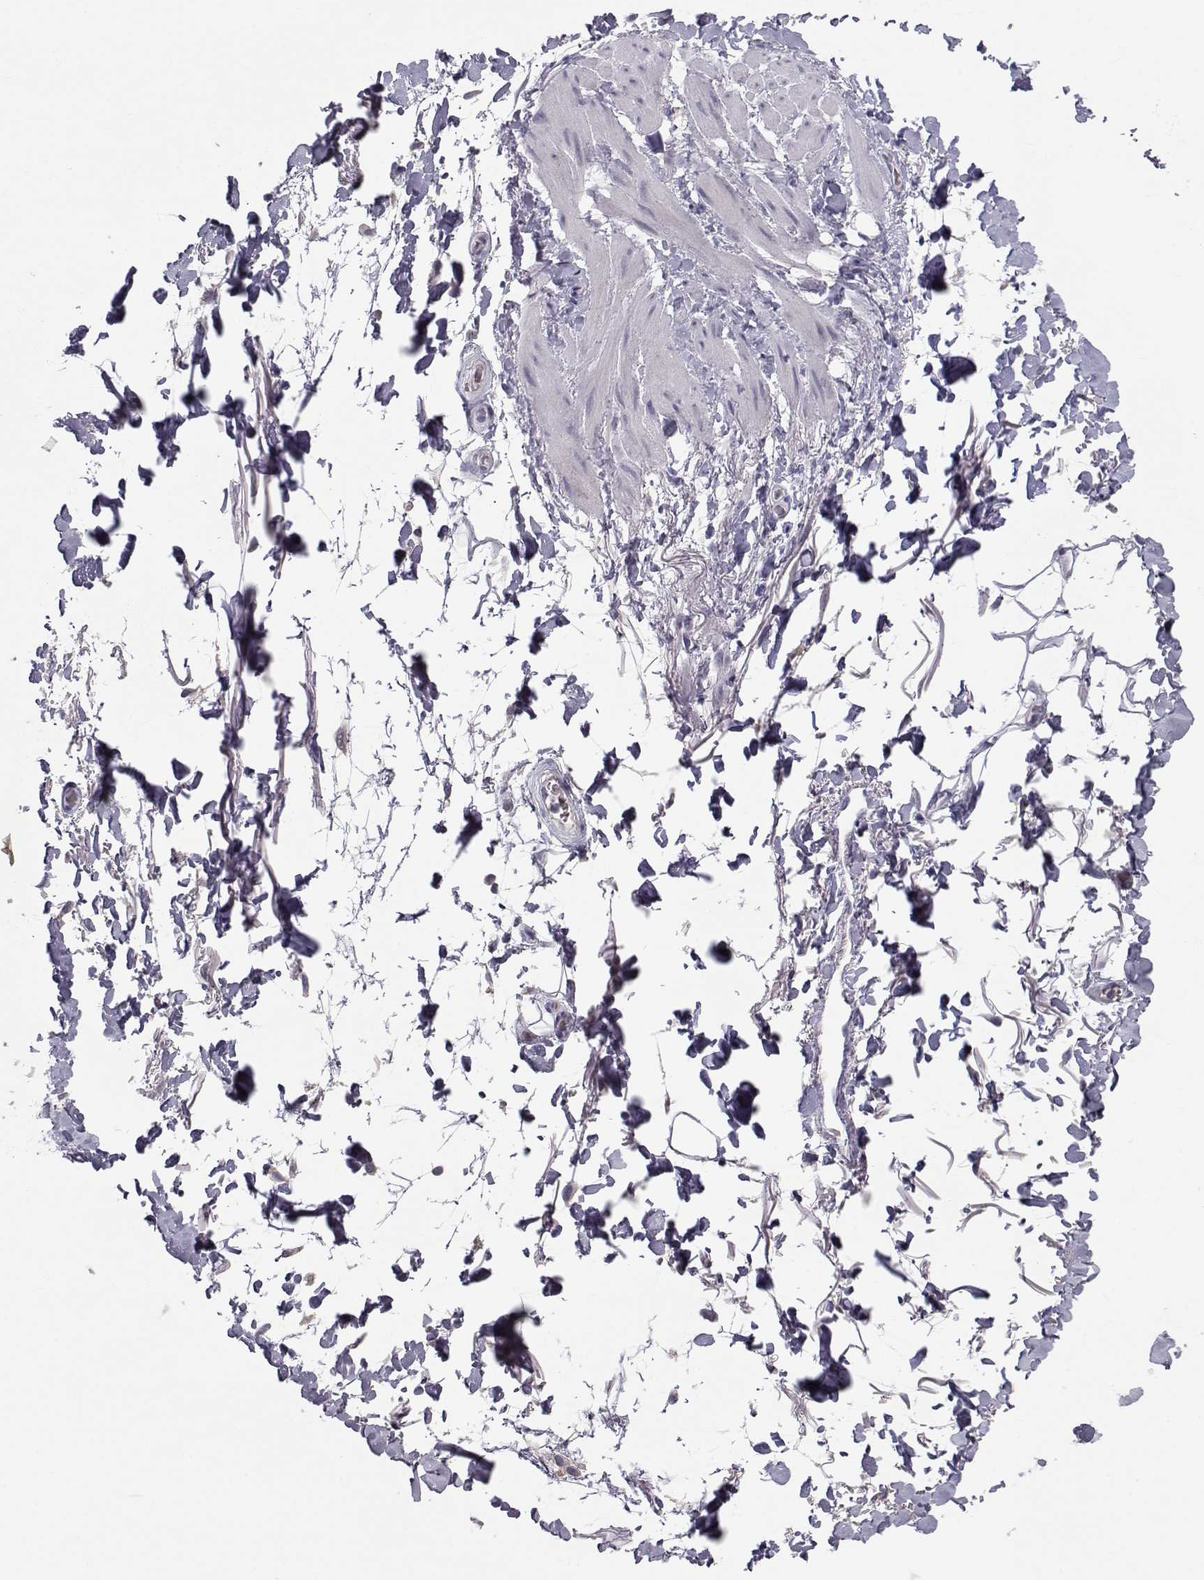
{"staining": {"intensity": "negative", "quantity": "none", "location": "none"}, "tissue": "adipose tissue", "cell_type": "Adipocytes", "image_type": "normal", "snomed": [{"axis": "morphology", "description": "Normal tissue, NOS"}, {"axis": "topography", "description": "Anal"}, {"axis": "topography", "description": "Peripheral nerve tissue"}], "caption": "The micrograph displays no staining of adipocytes in normal adipose tissue. Brightfield microscopy of immunohistochemistry stained with DAB (3,3'-diaminobenzidine) (brown) and hematoxylin (blue), captured at high magnification.", "gene": "GARIN3", "patient": {"sex": "male", "age": 53}}